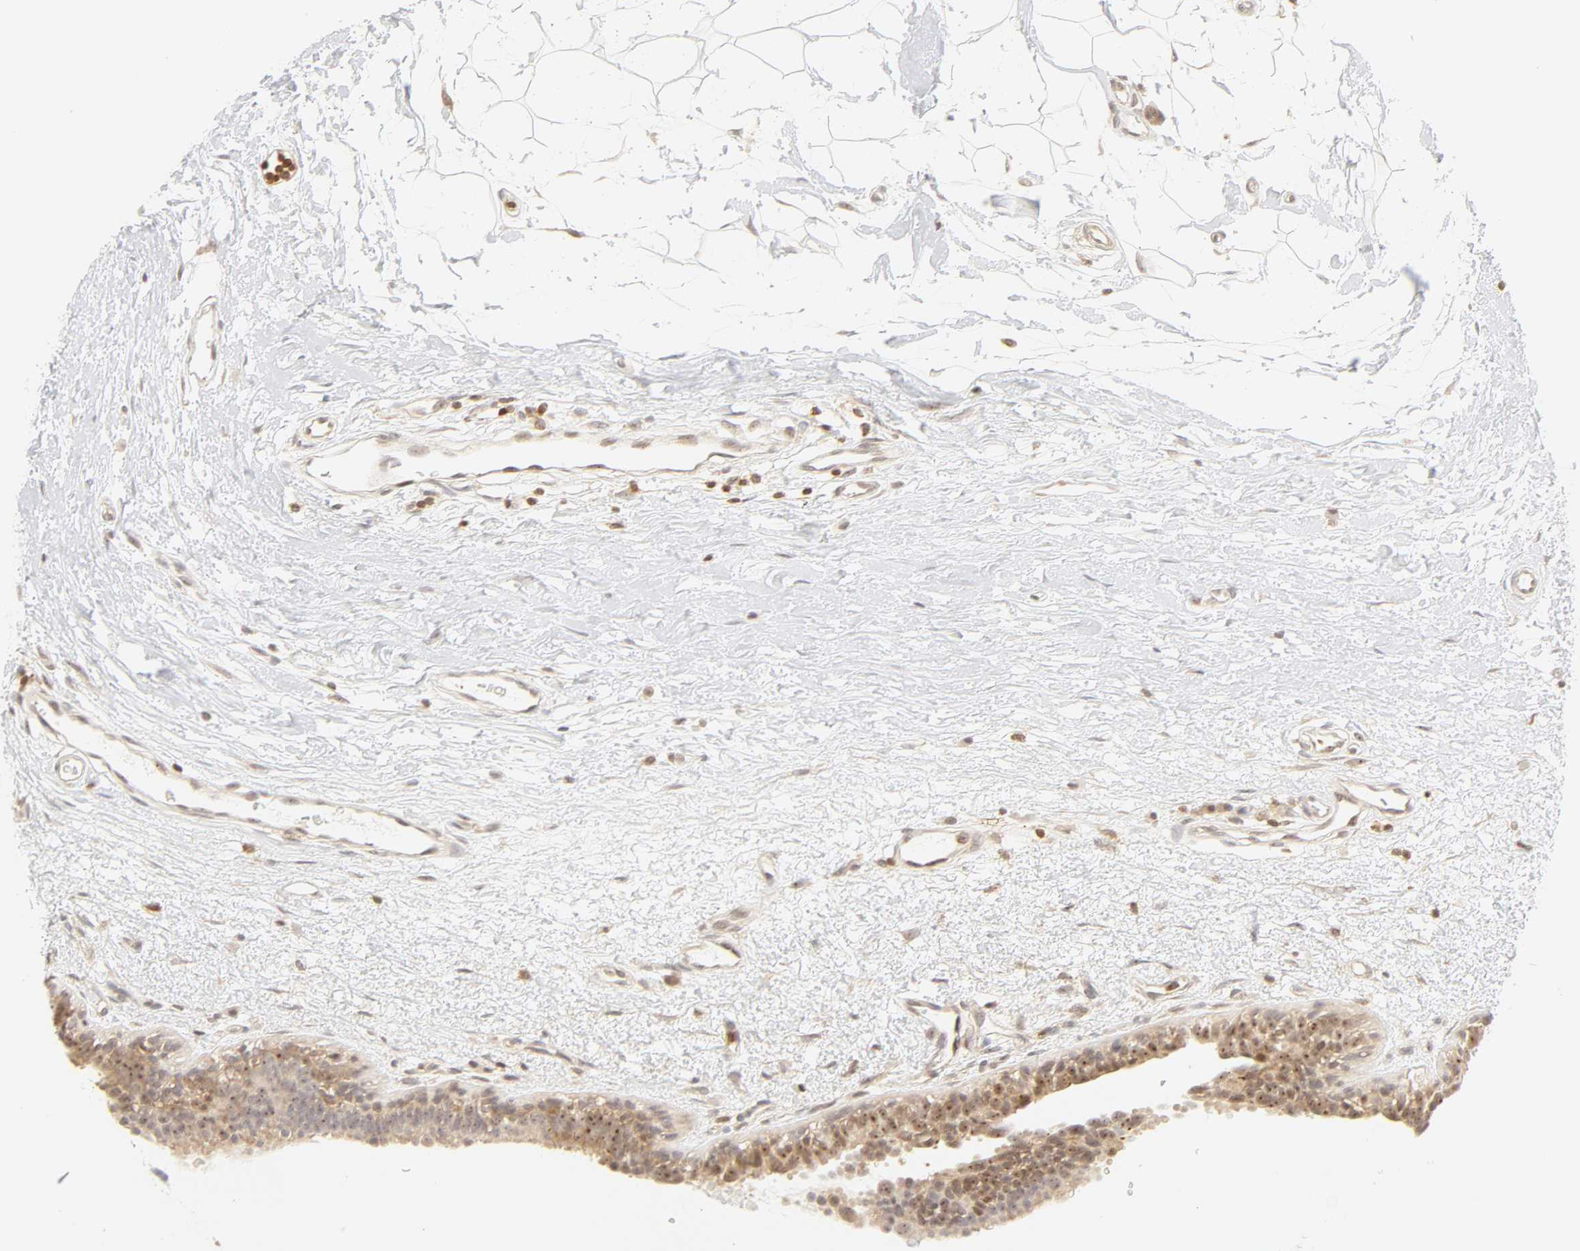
{"staining": {"intensity": "moderate", "quantity": ">75%", "location": "cytoplasmic/membranous,nuclear"}, "tissue": "breast cancer", "cell_type": "Tumor cells", "image_type": "cancer", "snomed": [{"axis": "morphology", "description": "Duct carcinoma"}, {"axis": "topography", "description": "Breast"}], "caption": "Breast invasive ductal carcinoma stained with a protein marker exhibits moderate staining in tumor cells.", "gene": "KIF2A", "patient": {"sex": "female", "age": 40}}